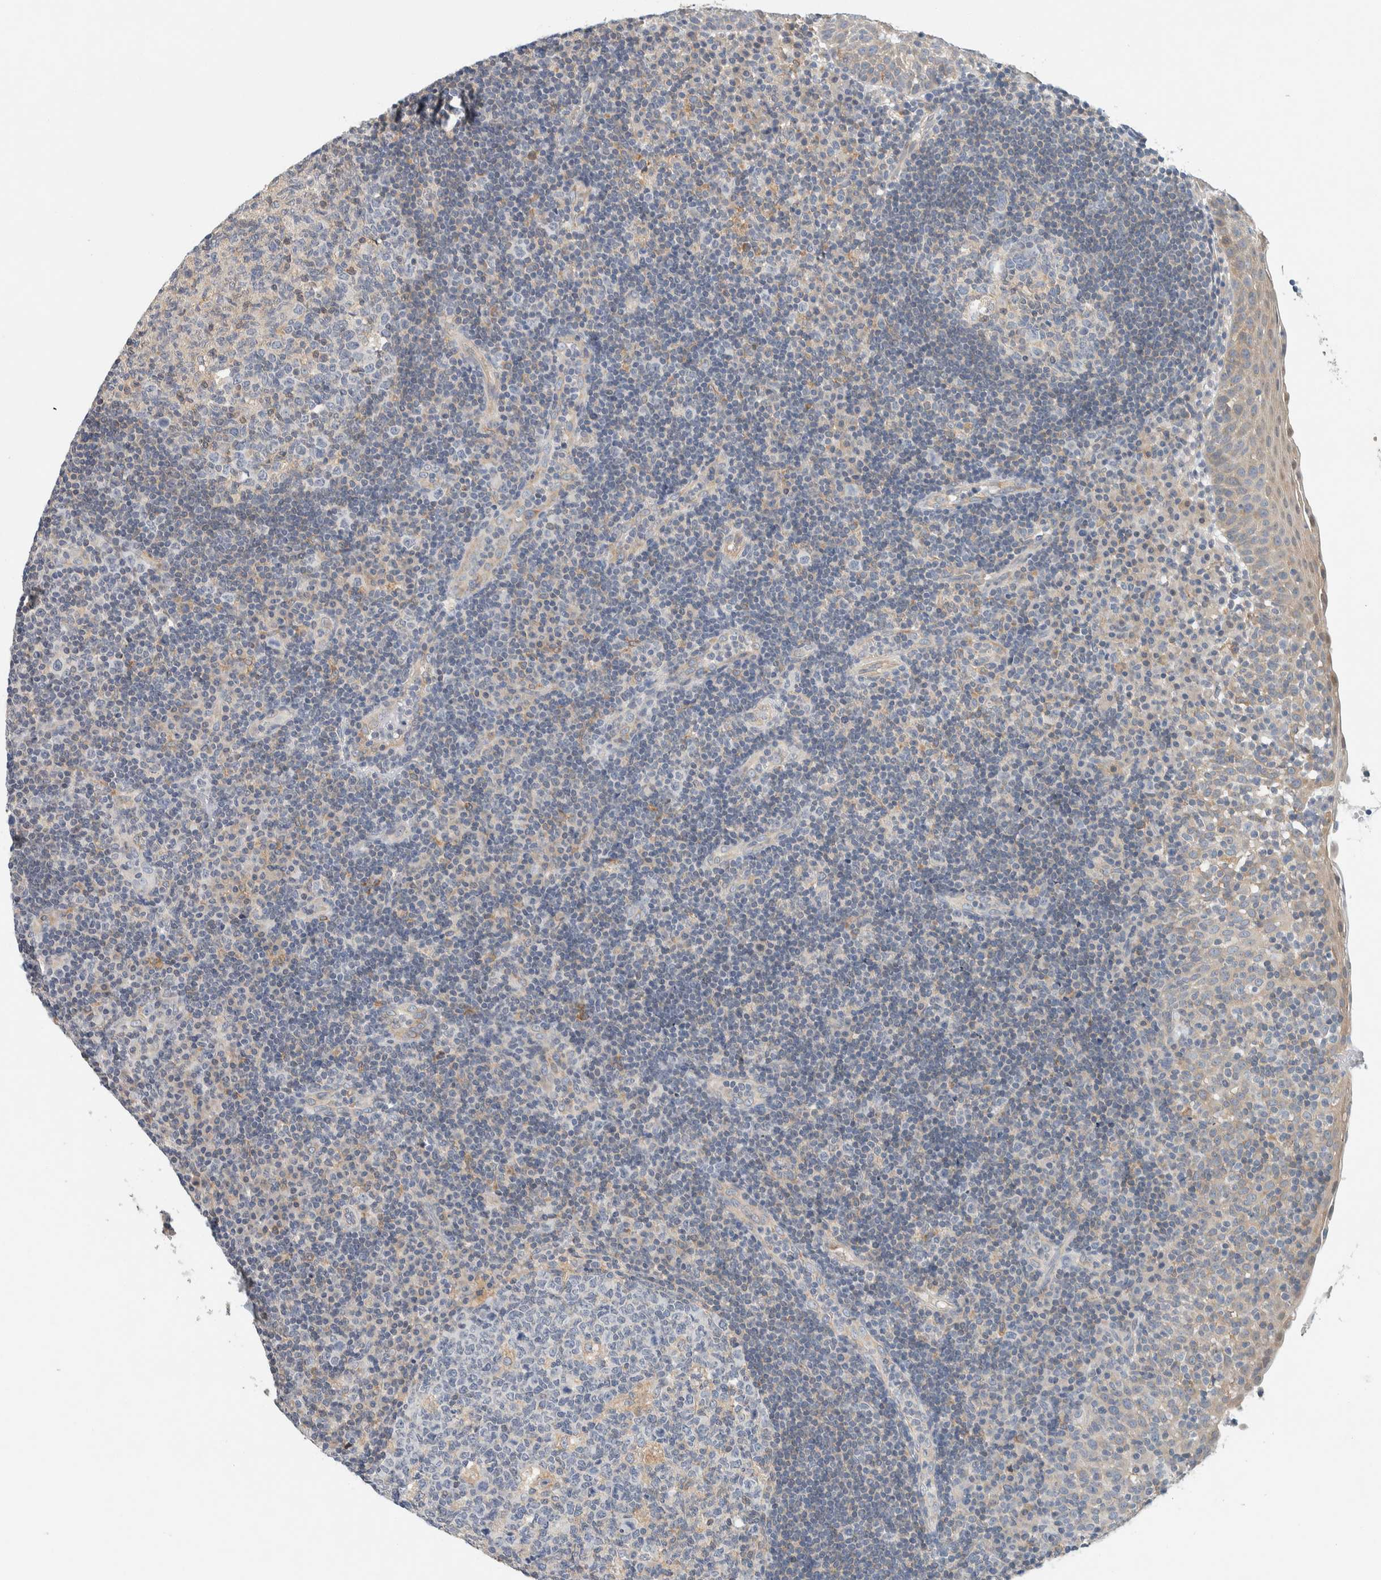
{"staining": {"intensity": "negative", "quantity": "none", "location": "none"}, "tissue": "tonsil", "cell_type": "Germinal center cells", "image_type": "normal", "snomed": [{"axis": "morphology", "description": "Normal tissue, NOS"}, {"axis": "topography", "description": "Tonsil"}], "caption": "Immunohistochemistry of normal human tonsil displays no positivity in germinal center cells.", "gene": "SUMF2", "patient": {"sex": "female", "age": 40}}